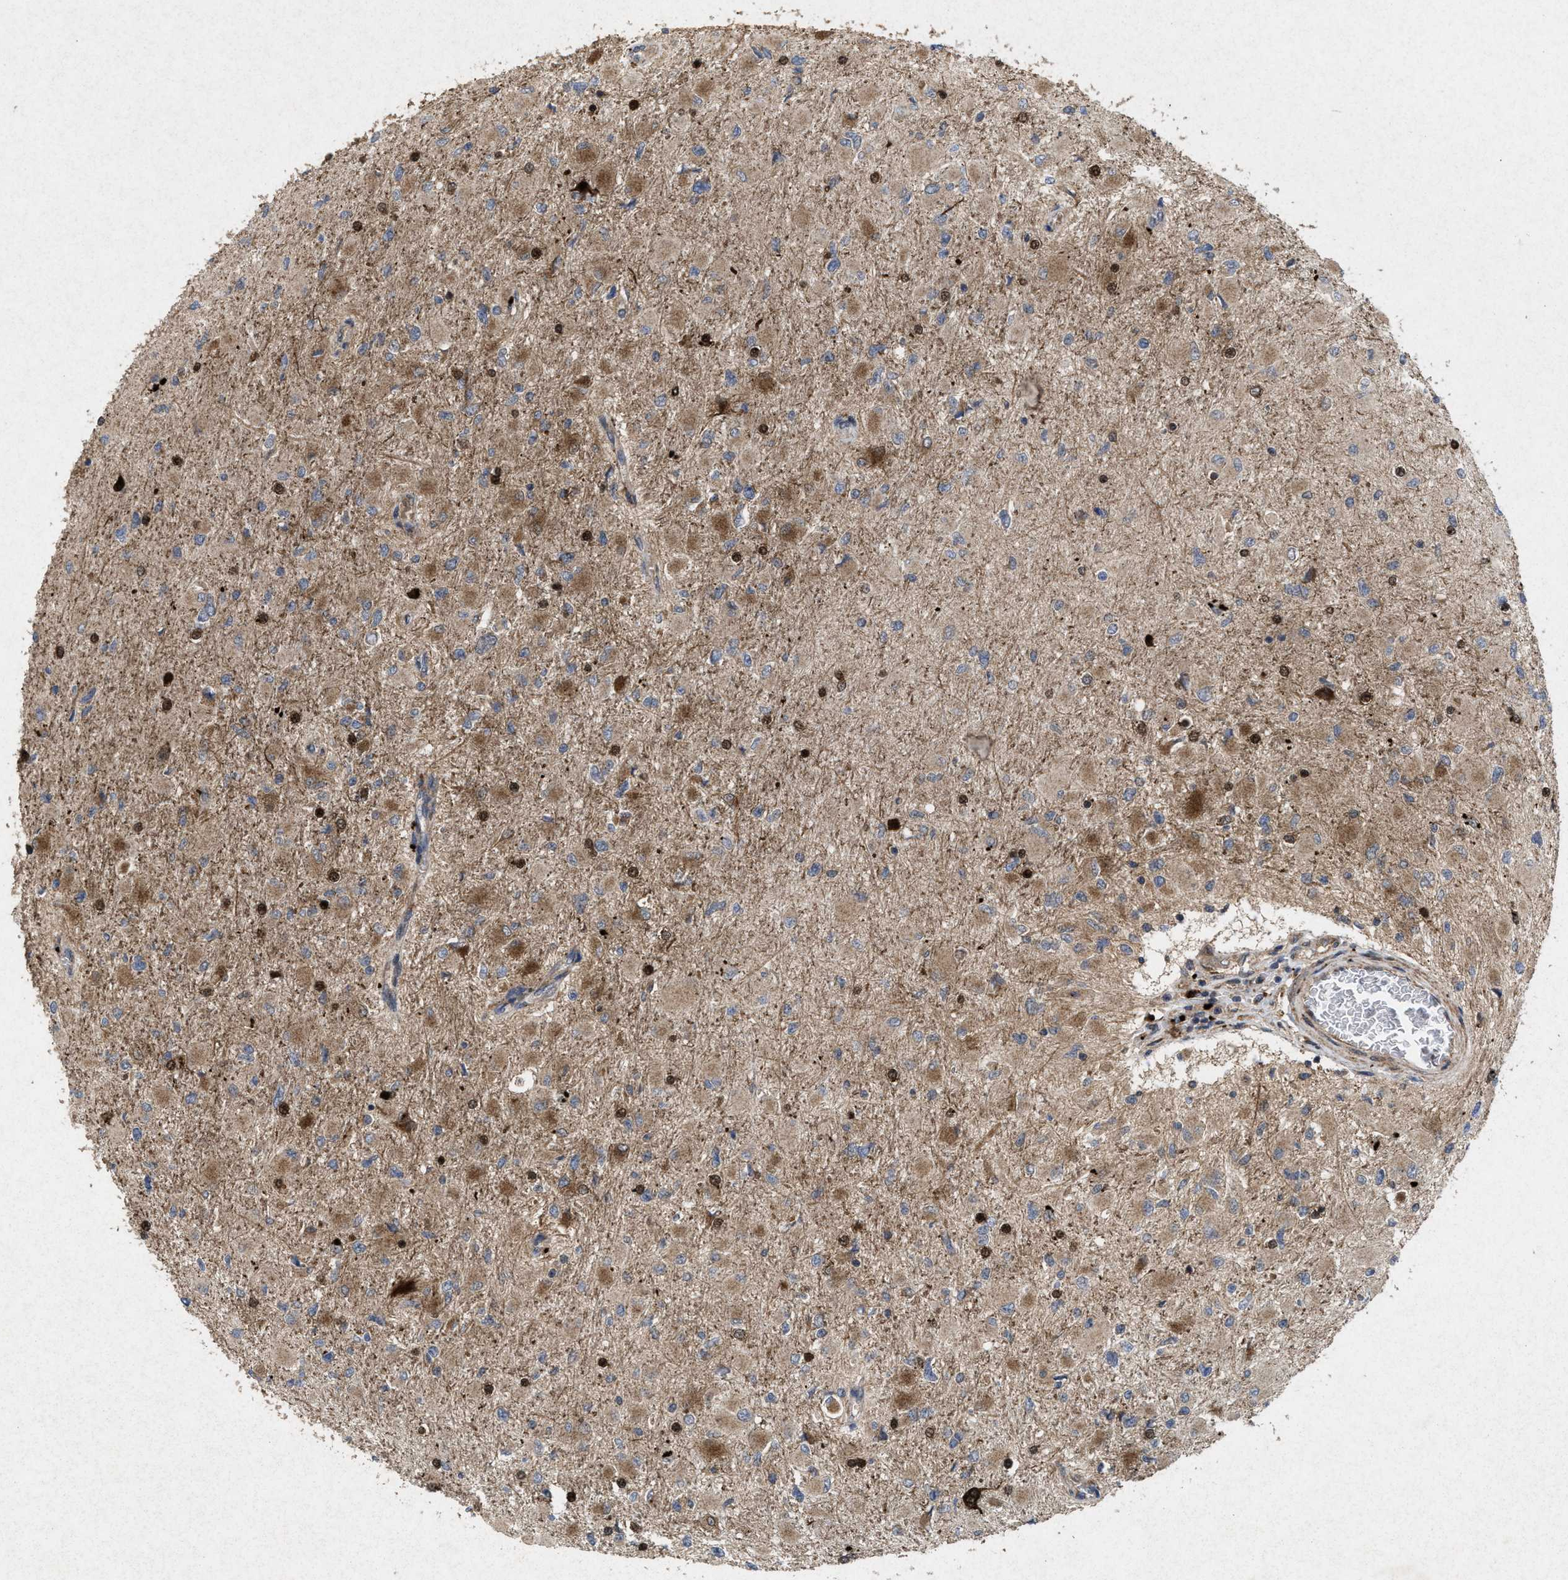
{"staining": {"intensity": "moderate", "quantity": ">75%", "location": "cytoplasmic/membranous"}, "tissue": "glioma", "cell_type": "Tumor cells", "image_type": "cancer", "snomed": [{"axis": "morphology", "description": "Glioma, malignant, High grade"}, {"axis": "topography", "description": "Cerebral cortex"}], "caption": "A medium amount of moderate cytoplasmic/membranous positivity is appreciated in approximately >75% of tumor cells in malignant glioma (high-grade) tissue.", "gene": "MSI2", "patient": {"sex": "female", "age": 36}}